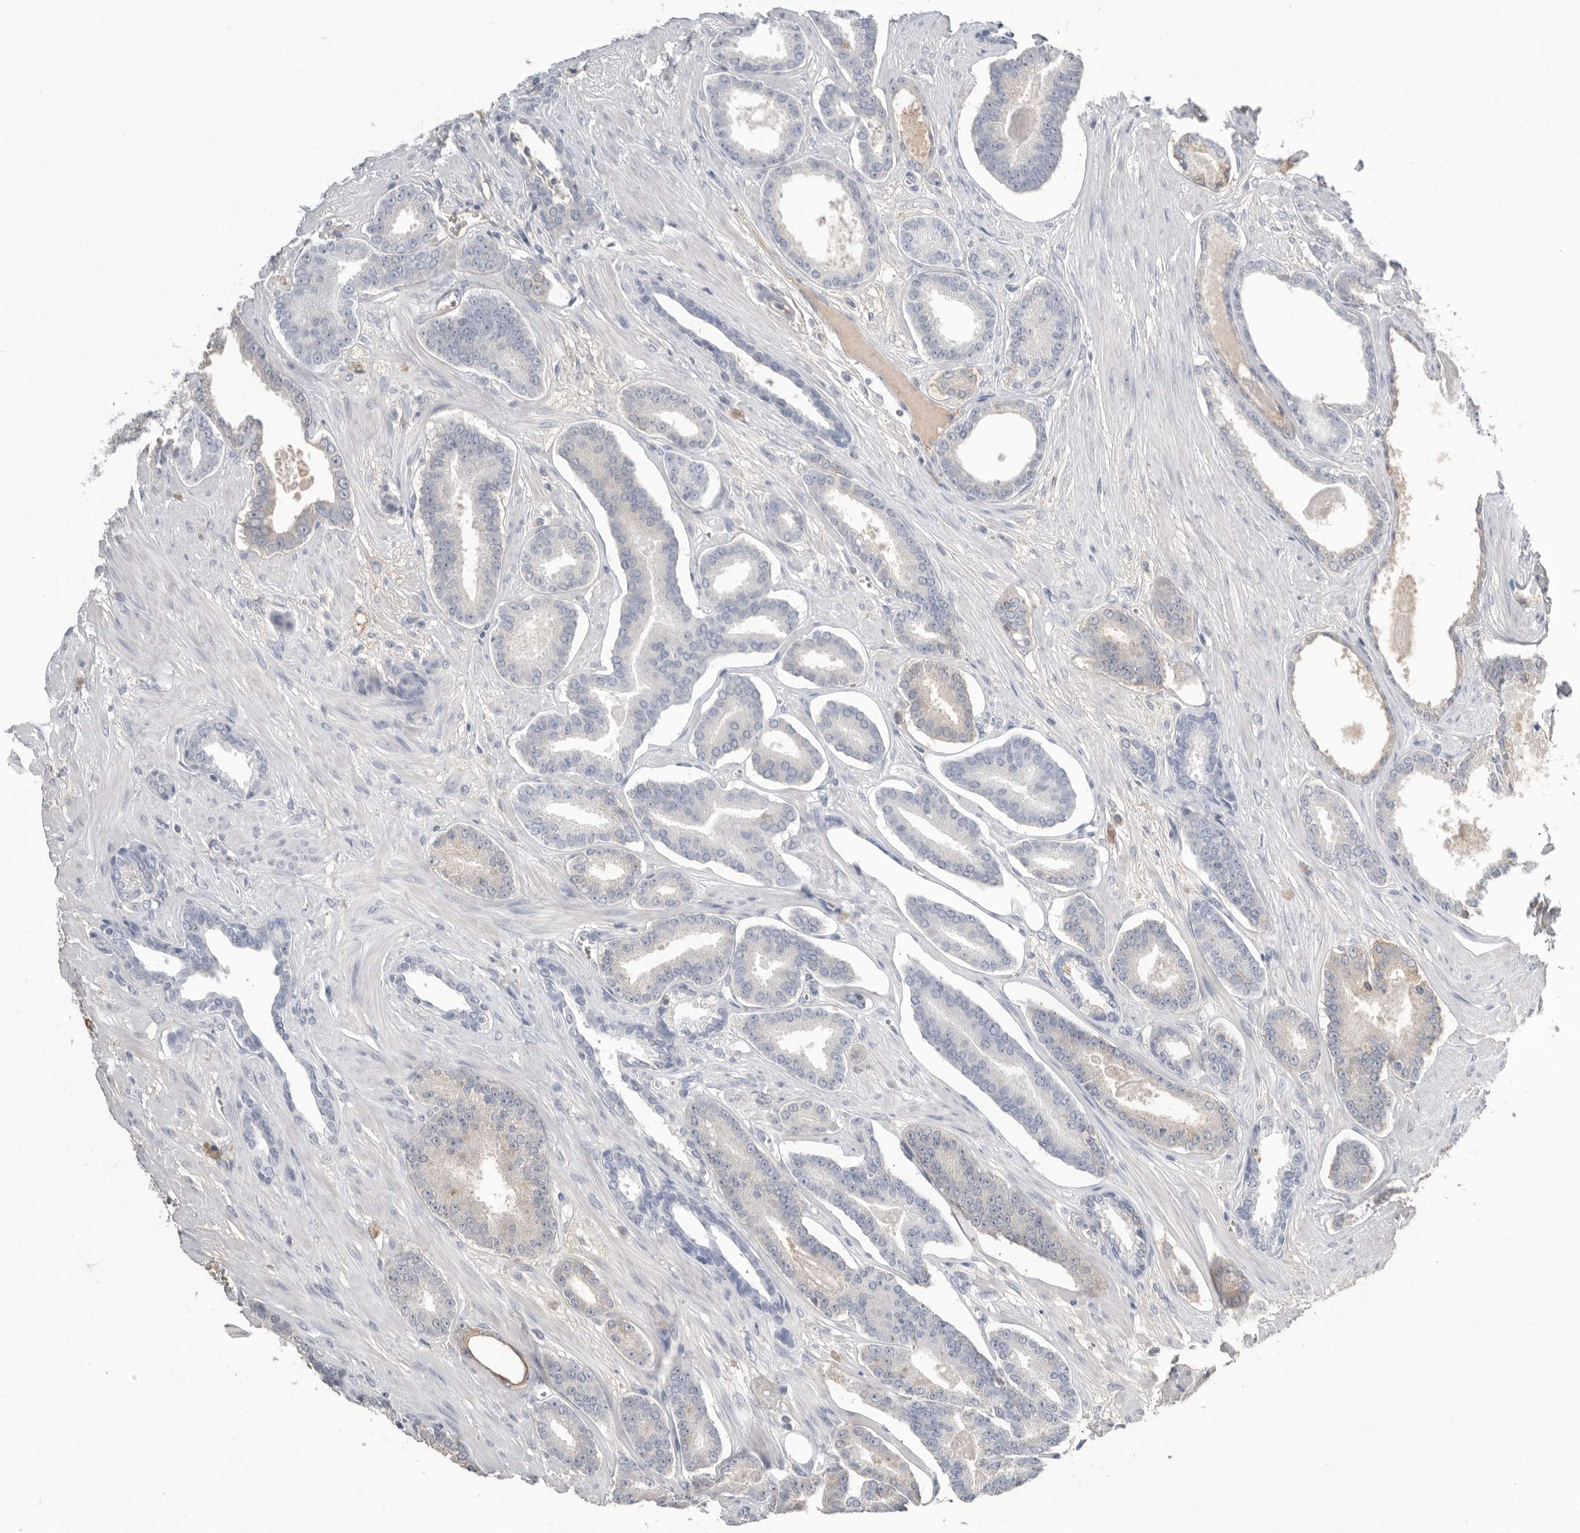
{"staining": {"intensity": "negative", "quantity": "none", "location": "none"}, "tissue": "prostate cancer", "cell_type": "Tumor cells", "image_type": "cancer", "snomed": [{"axis": "morphology", "description": "Adenocarcinoma, Low grade"}, {"axis": "topography", "description": "Prostate"}], "caption": "Protein analysis of prostate cancer exhibits no significant expression in tumor cells. (Brightfield microscopy of DAB (3,3'-diaminobenzidine) immunohistochemistry (IHC) at high magnification).", "gene": "APOA2", "patient": {"sex": "male", "age": 70}}